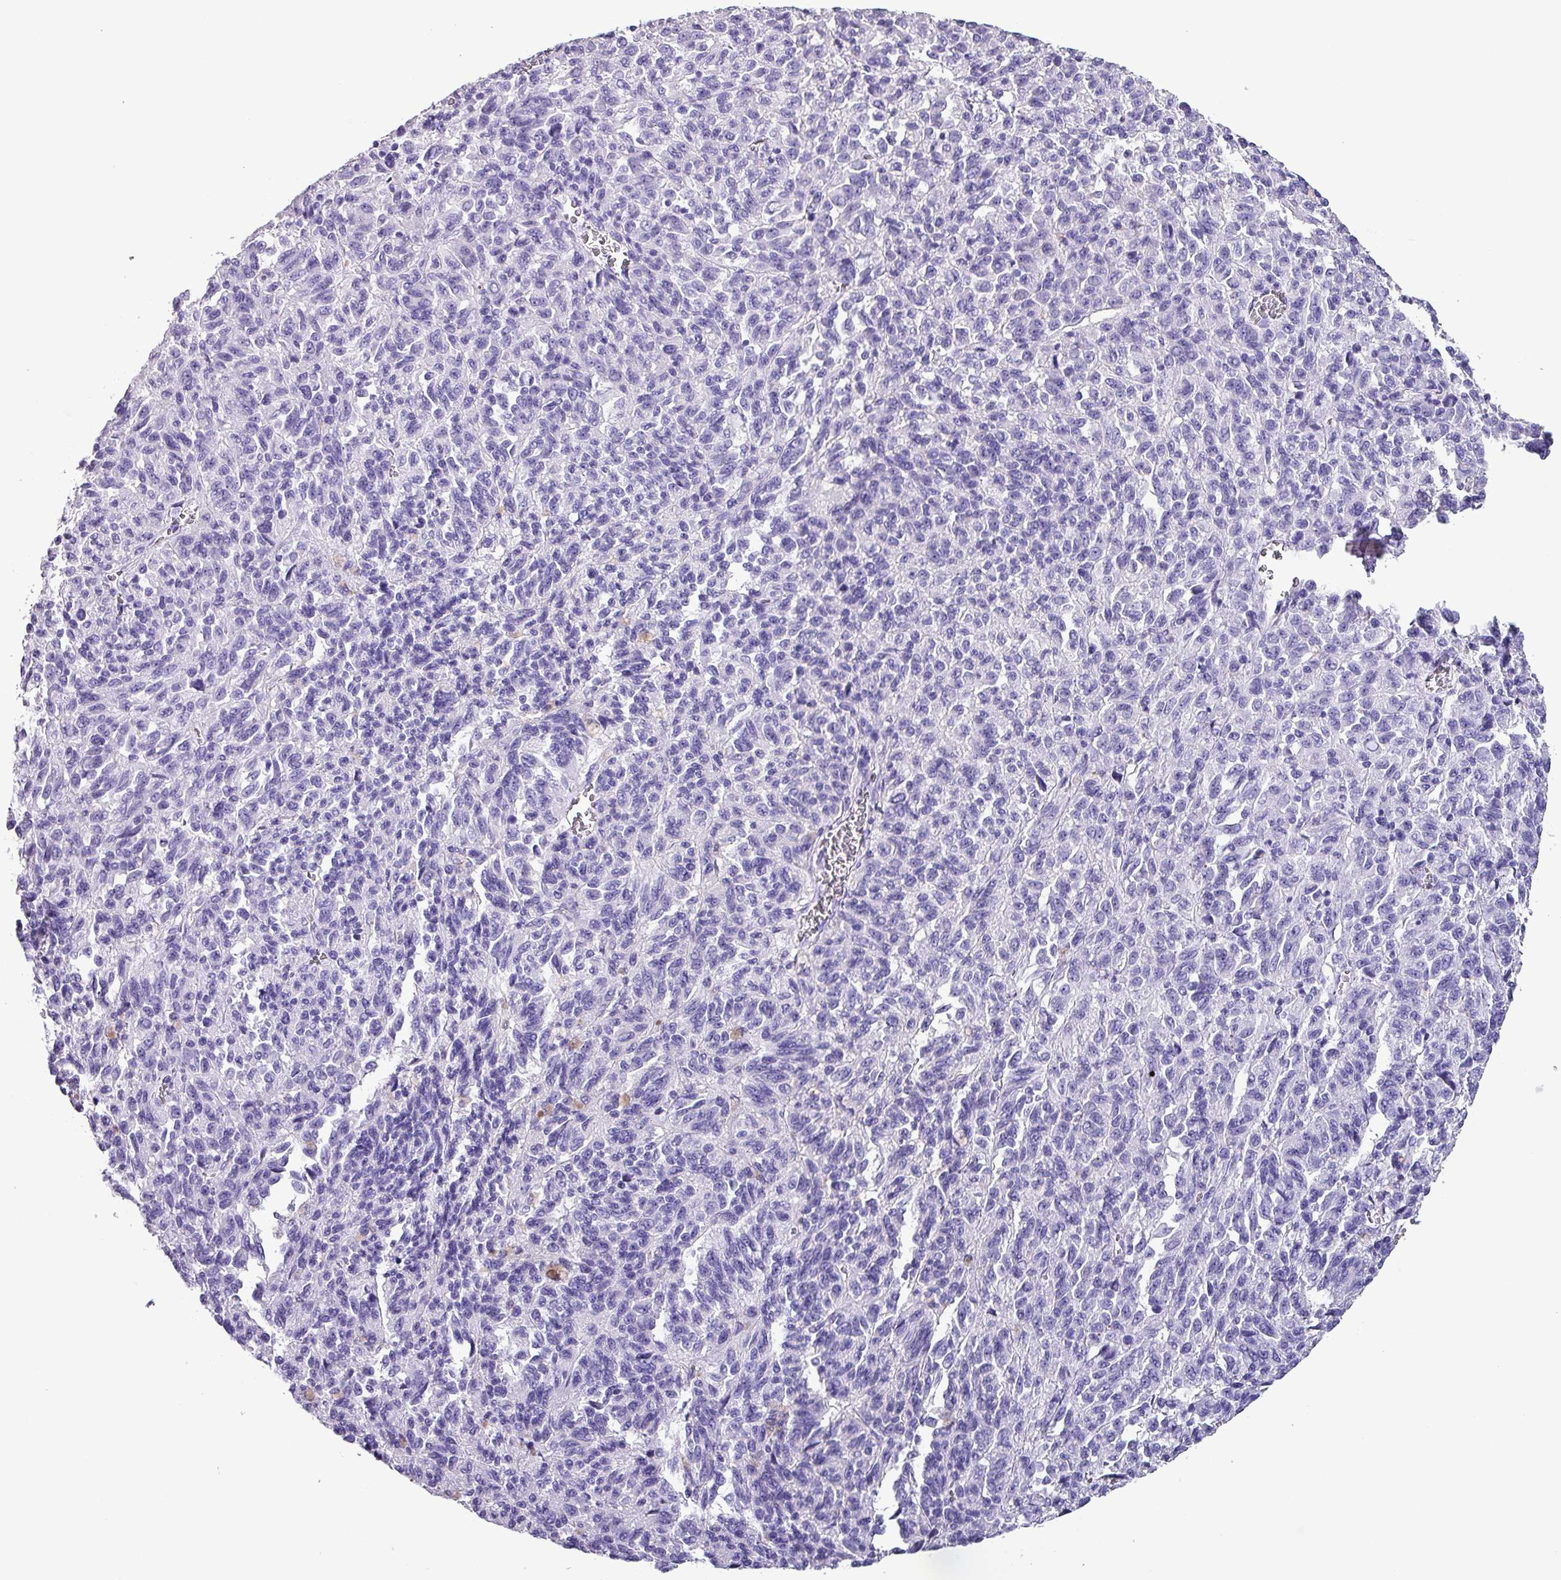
{"staining": {"intensity": "negative", "quantity": "none", "location": "none"}, "tissue": "melanoma", "cell_type": "Tumor cells", "image_type": "cancer", "snomed": [{"axis": "morphology", "description": "Malignant melanoma, Metastatic site"}, {"axis": "topography", "description": "Lung"}], "caption": "Tumor cells show no significant positivity in malignant melanoma (metastatic site).", "gene": "KRT6C", "patient": {"sex": "male", "age": 64}}